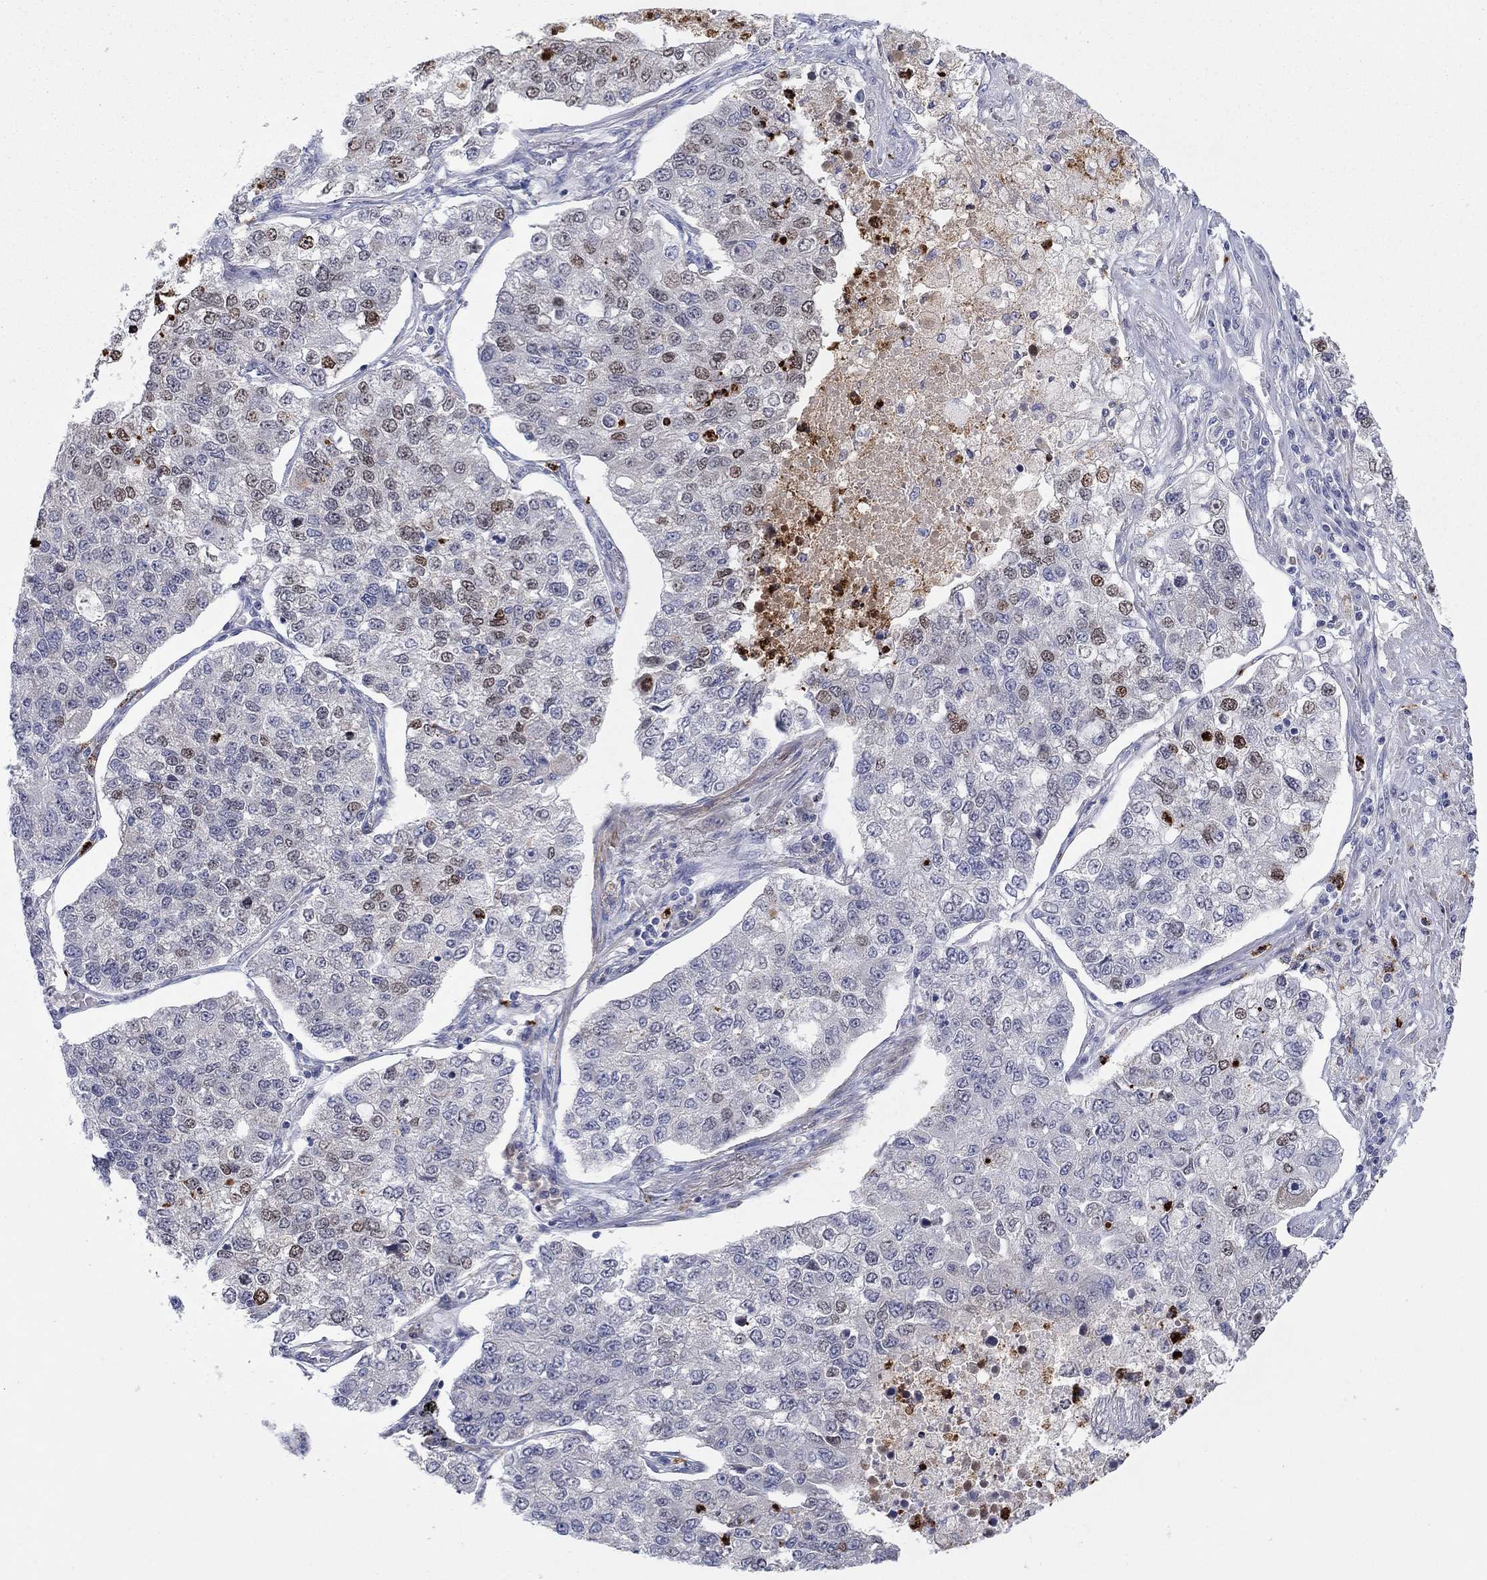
{"staining": {"intensity": "weak", "quantity": "<25%", "location": "nuclear"}, "tissue": "lung cancer", "cell_type": "Tumor cells", "image_type": "cancer", "snomed": [{"axis": "morphology", "description": "Adenocarcinoma, NOS"}, {"axis": "topography", "description": "Lung"}], "caption": "Histopathology image shows no significant protein positivity in tumor cells of lung cancer. (DAB (3,3'-diaminobenzidine) immunohistochemistry visualized using brightfield microscopy, high magnification).", "gene": "MTRFR", "patient": {"sex": "male", "age": 49}}